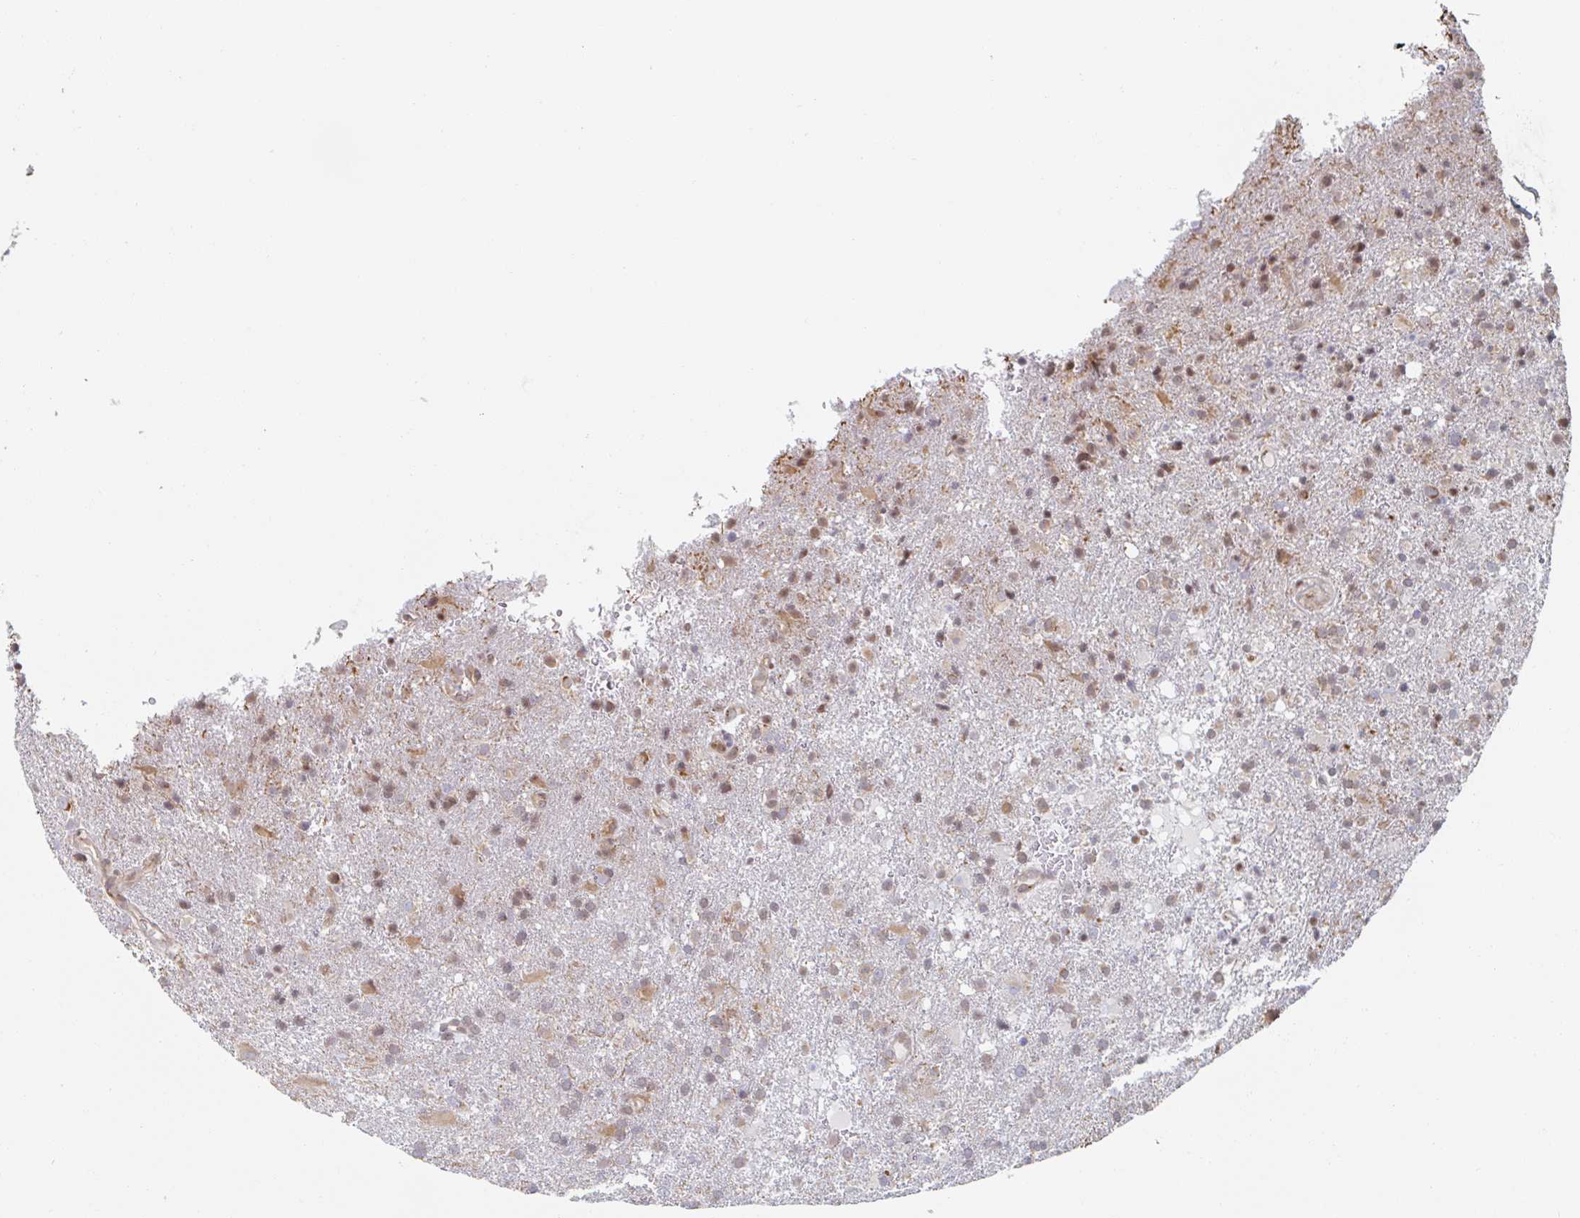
{"staining": {"intensity": "moderate", "quantity": ">75%", "location": "cytoplasmic/membranous"}, "tissue": "glioma", "cell_type": "Tumor cells", "image_type": "cancer", "snomed": [{"axis": "morphology", "description": "Glioma, malignant, High grade"}, {"axis": "topography", "description": "Brain"}], "caption": "Glioma stained for a protein (brown) demonstrates moderate cytoplasmic/membranous positive staining in about >75% of tumor cells.", "gene": "TRAPPC10", "patient": {"sex": "female", "age": 74}}